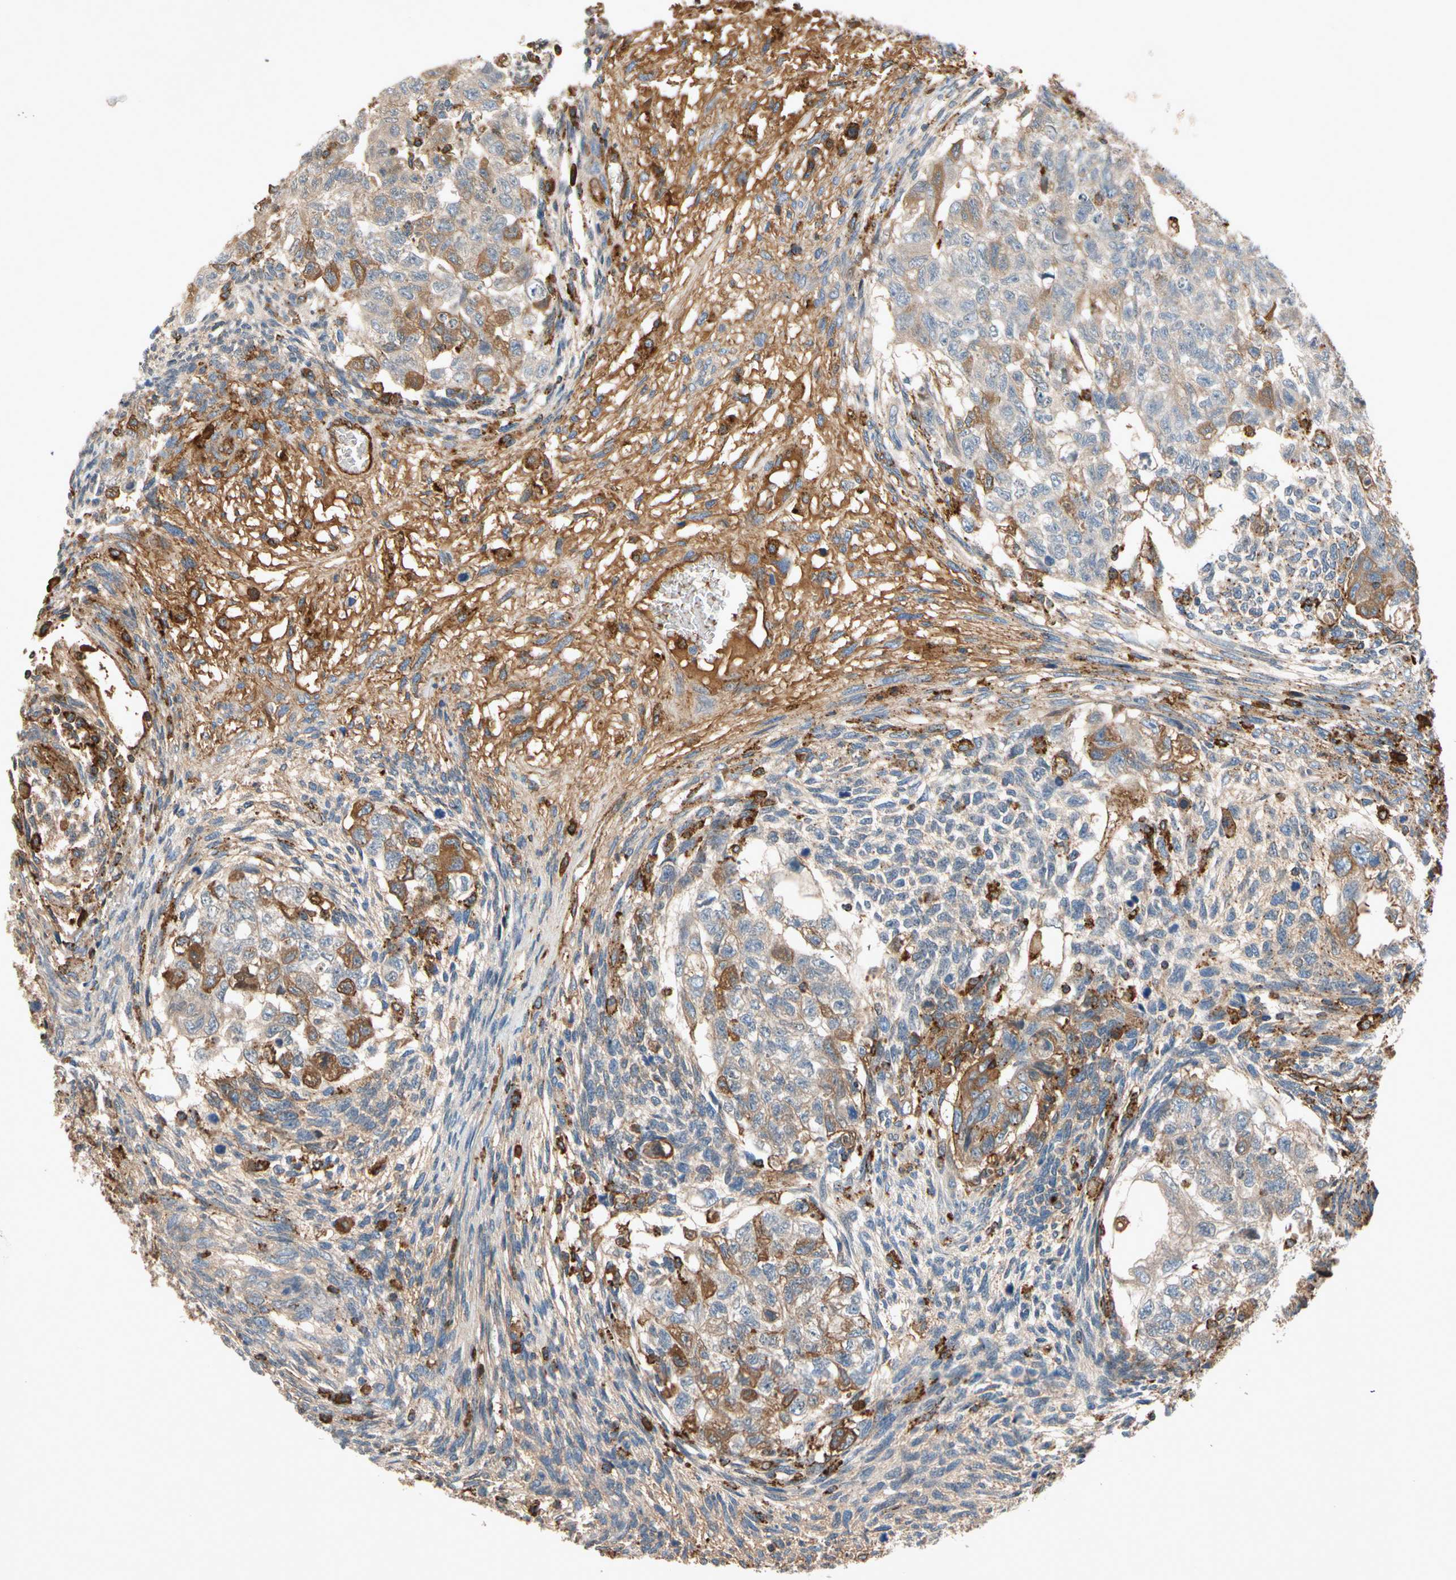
{"staining": {"intensity": "moderate", "quantity": ">75%", "location": "cytoplasmic/membranous"}, "tissue": "testis cancer", "cell_type": "Tumor cells", "image_type": "cancer", "snomed": [{"axis": "morphology", "description": "Normal tissue, NOS"}, {"axis": "morphology", "description": "Carcinoma, Embryonal, NOS"}, {"axis": "topography", "description": "Testis"}], "caption": "Immunohistochemistry (IHC) photomicrograph of testis embryonal carcinoma stained for a protein (brown), which shows medium levels of moderate cytoplasmic/membranous positivity in approximately >75% of tumor cells.", "gene": "NDFIP2", "patient": {"sex": "male", "age": 36}}